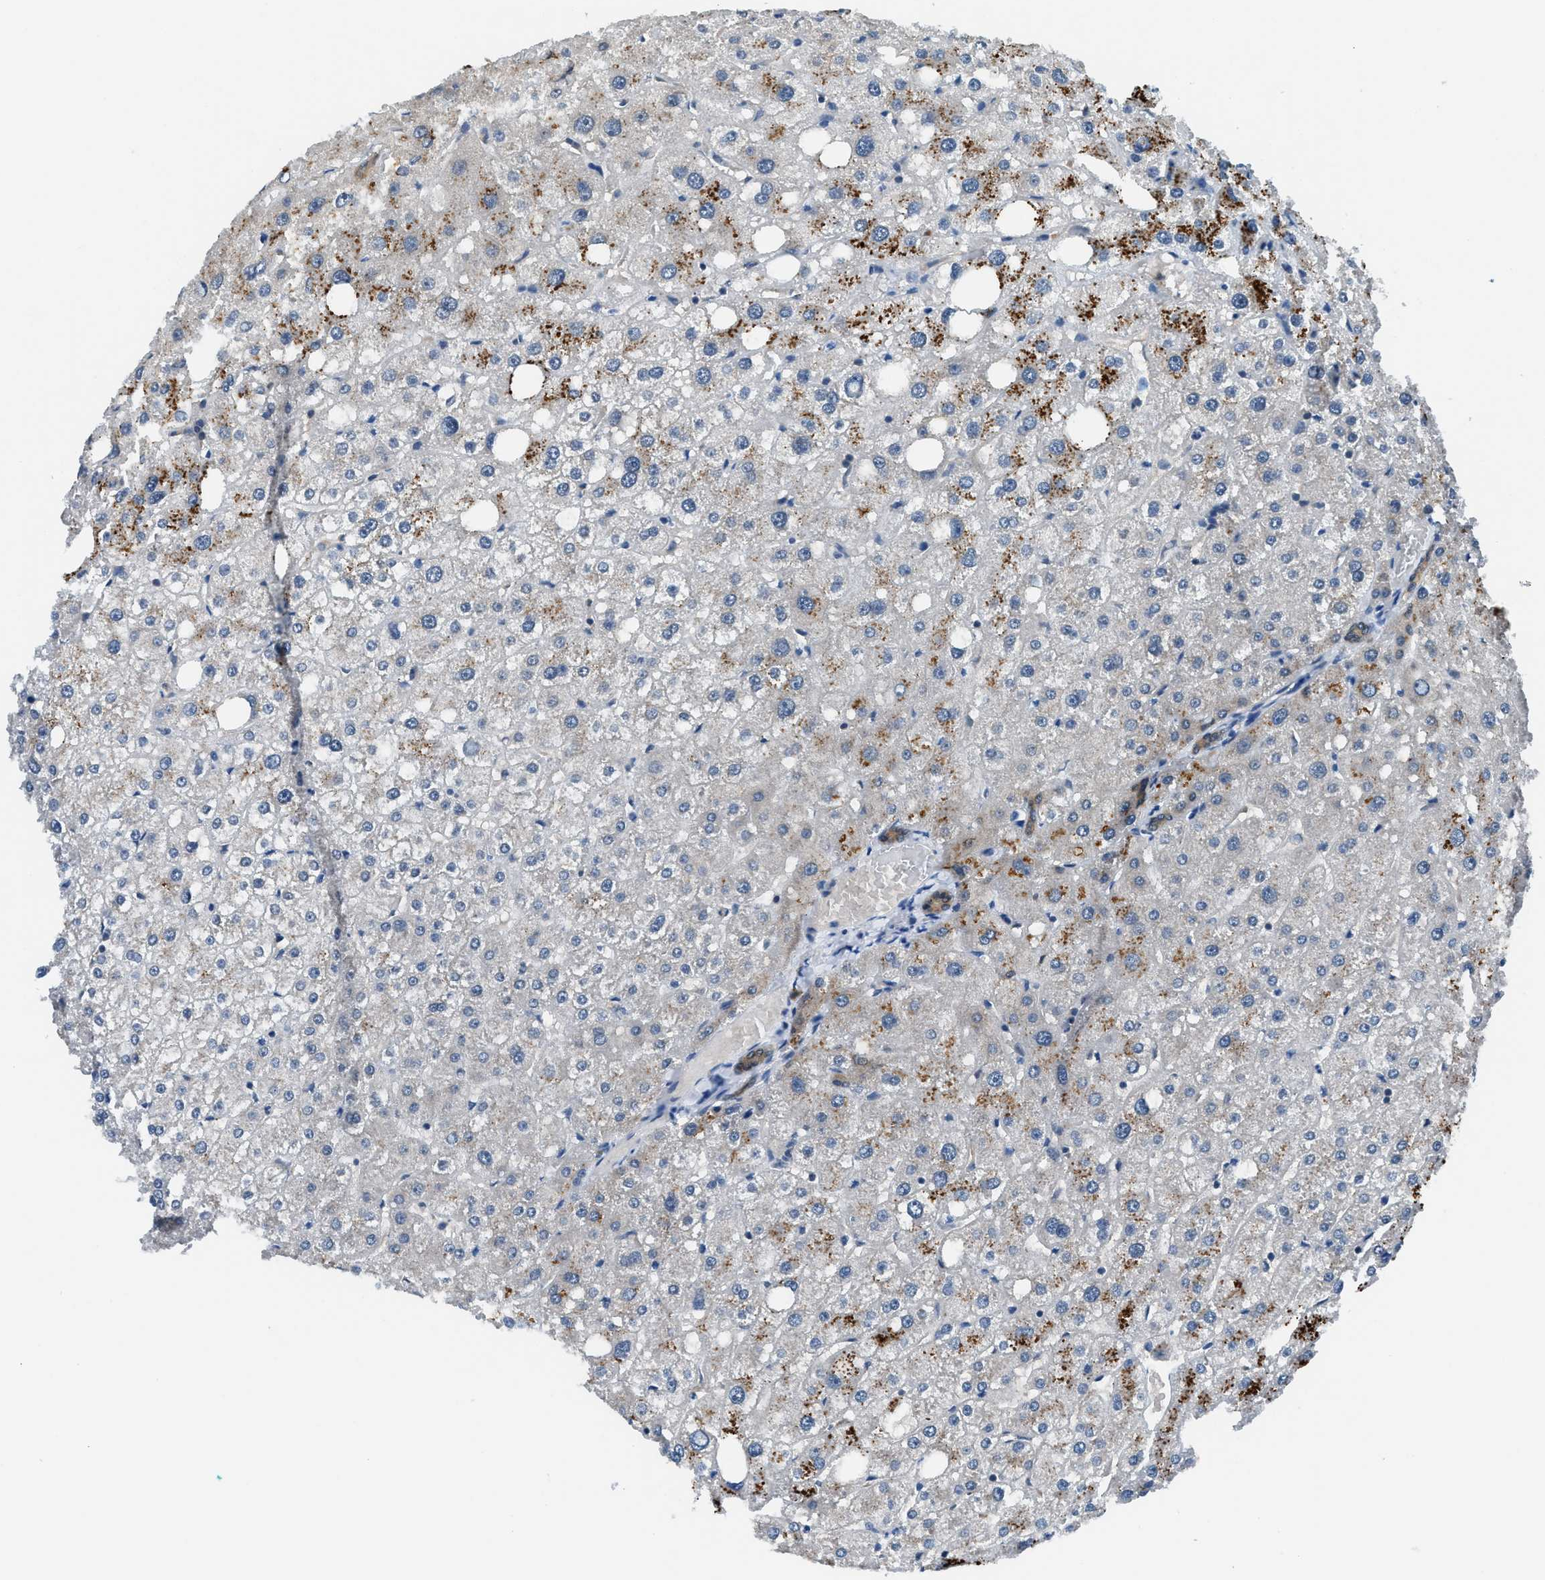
{"staining": {"intensity": "moderate", "quantity": "25%-75%", "location": "cytoplasmic/membranous"}, "tissue": "liver", "cell_type": "Cholangiocytes", "image_type": "normal", "snomed": [{"axis": "morphology", "description": "Normal tissue, NOS"}, {"axis": "topography", "description": "Liver"}], "caption": "Protein staining reveals moderate cytoplasmic/membranous staining in approximately 25%-75% of cholangiocytes in benign liver. (DAB (3,3'-diaminobenzidine) IHC, brown staining for protein, blue staining for nuclei).", "gene": "ACP1", "patient": {"sex": "male", "age": 73}}